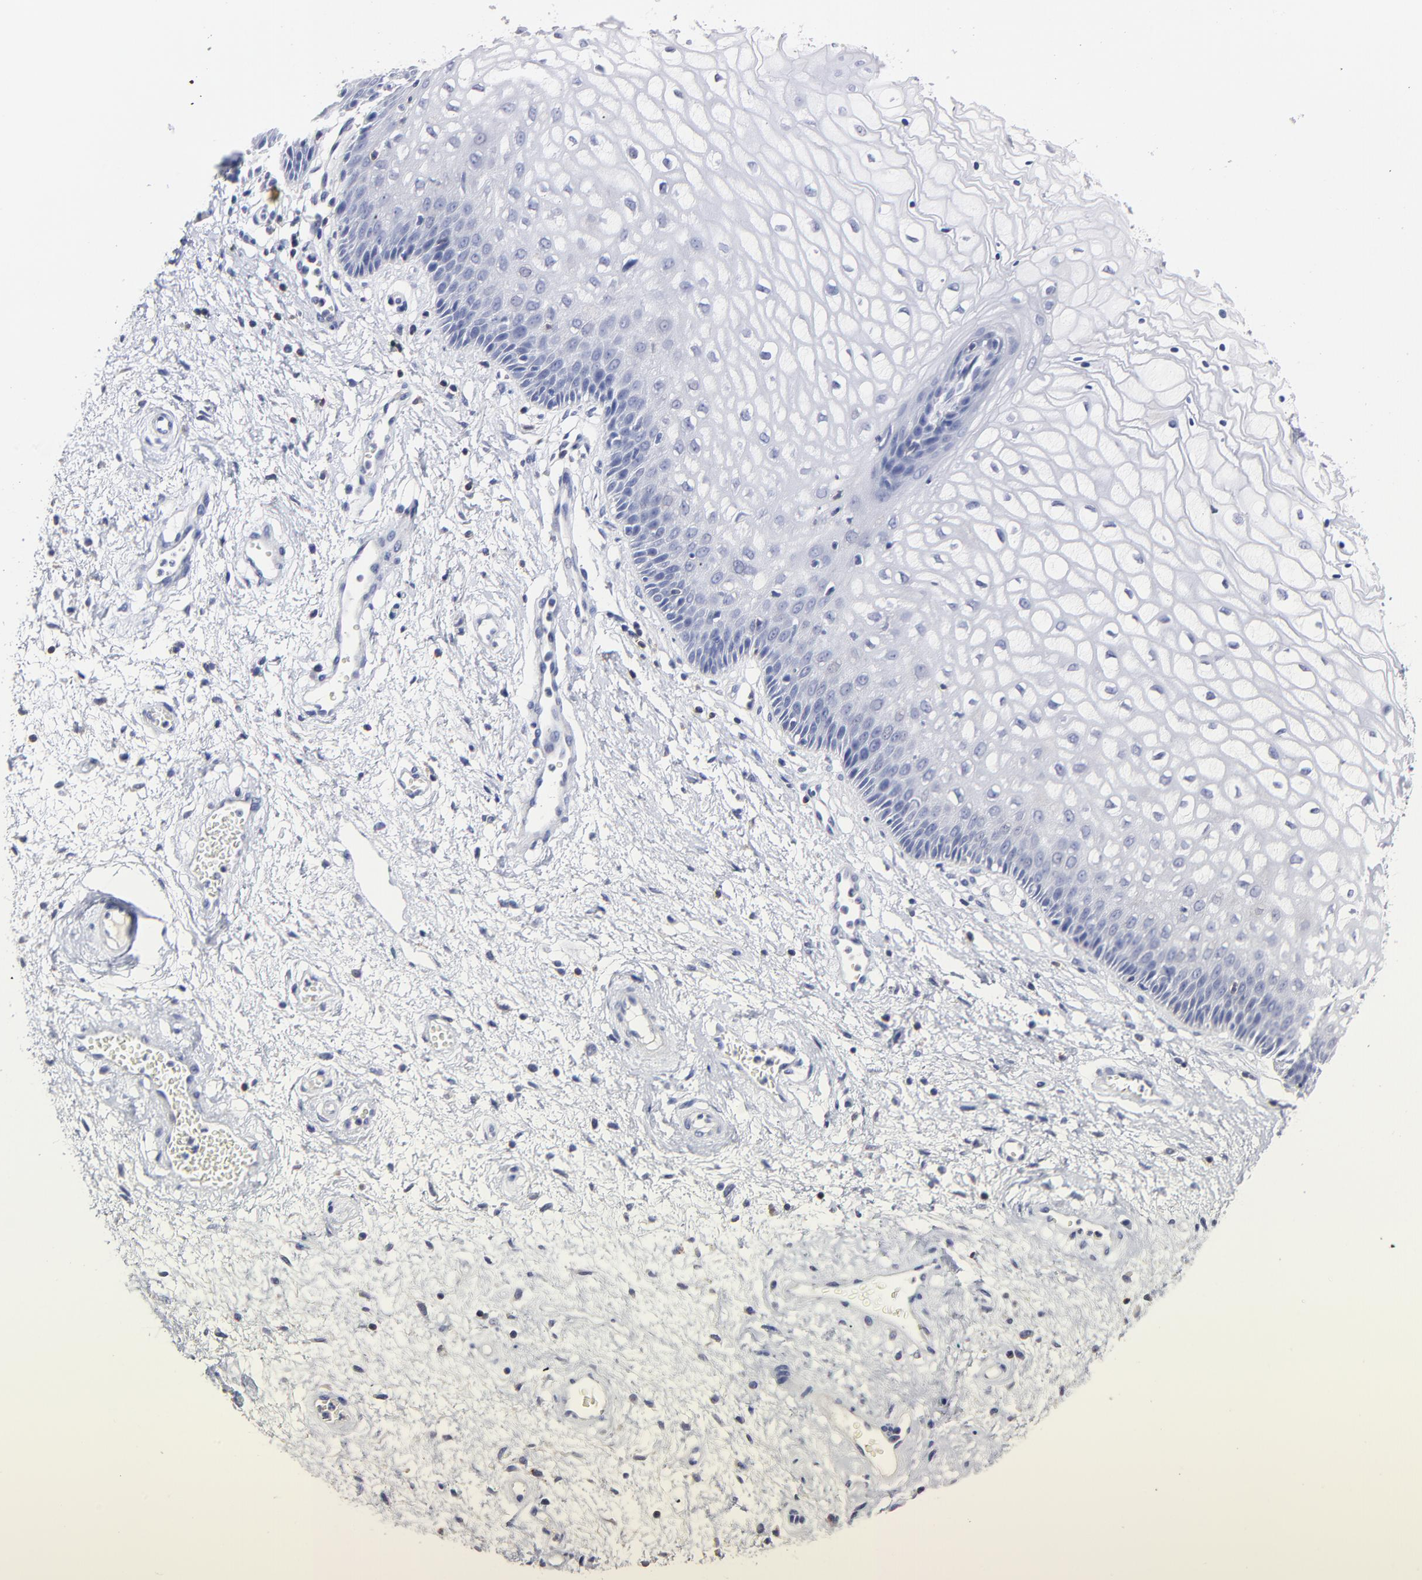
{"staining": {"intensity": "negative", "quantity": "none", "location": "none"}, "tissue": "vagina", "cell_type": "Squamous epithelial cells", "image_type": "normal", "snomed": [{"axis": "morphology", "description": "Normal tissue, NOS"}, {"axis": "topography", "description": "Vagina"}], "caption": "This is a histopathology image of immunohistochemistry staining of unremarkable vagina, which shows no staining in squamous epithelial cells.", "gene": "TRAT1", "patient": {"sex": "female", "age": 34}}